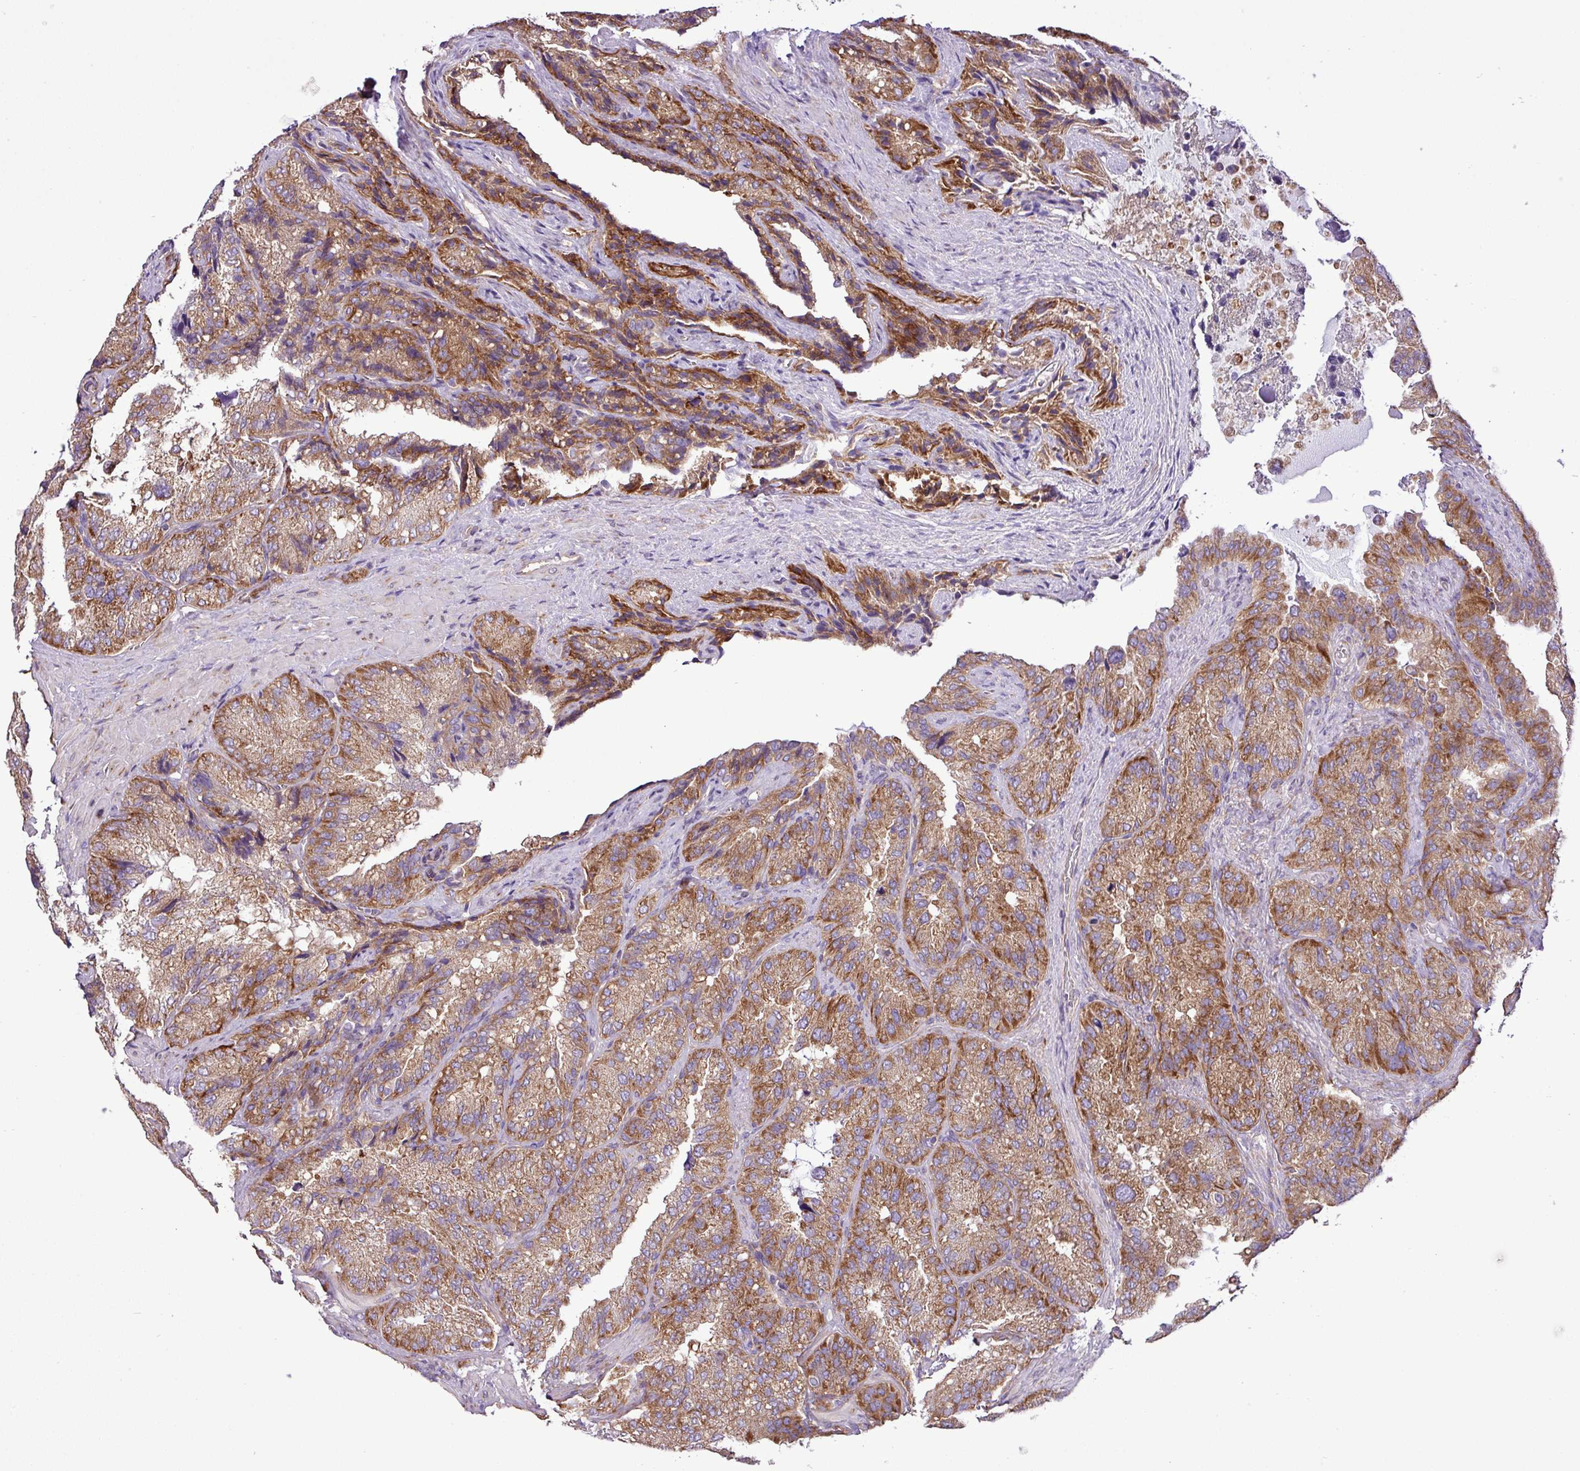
{"staining": {"intensity": "moderate", "quantity": ">75%", "location": "cytoplasmic/membranous"}, "tissue": "seminal vesicle", "cell_type": "Glandular cells", "image_type": "normal", "snomed": [{"axis": "morphology", "description": "Normal tissue, NOS"}, {"axis": "topography", "description": "Seminal veicle"}], "caption": "Moderate cytoplasmic/membranous protein staining is seen in about >75% of glandular cells in seminal vesicle.", "gene": "RPL13", "patient": {"sex": "male", "age": 58}}